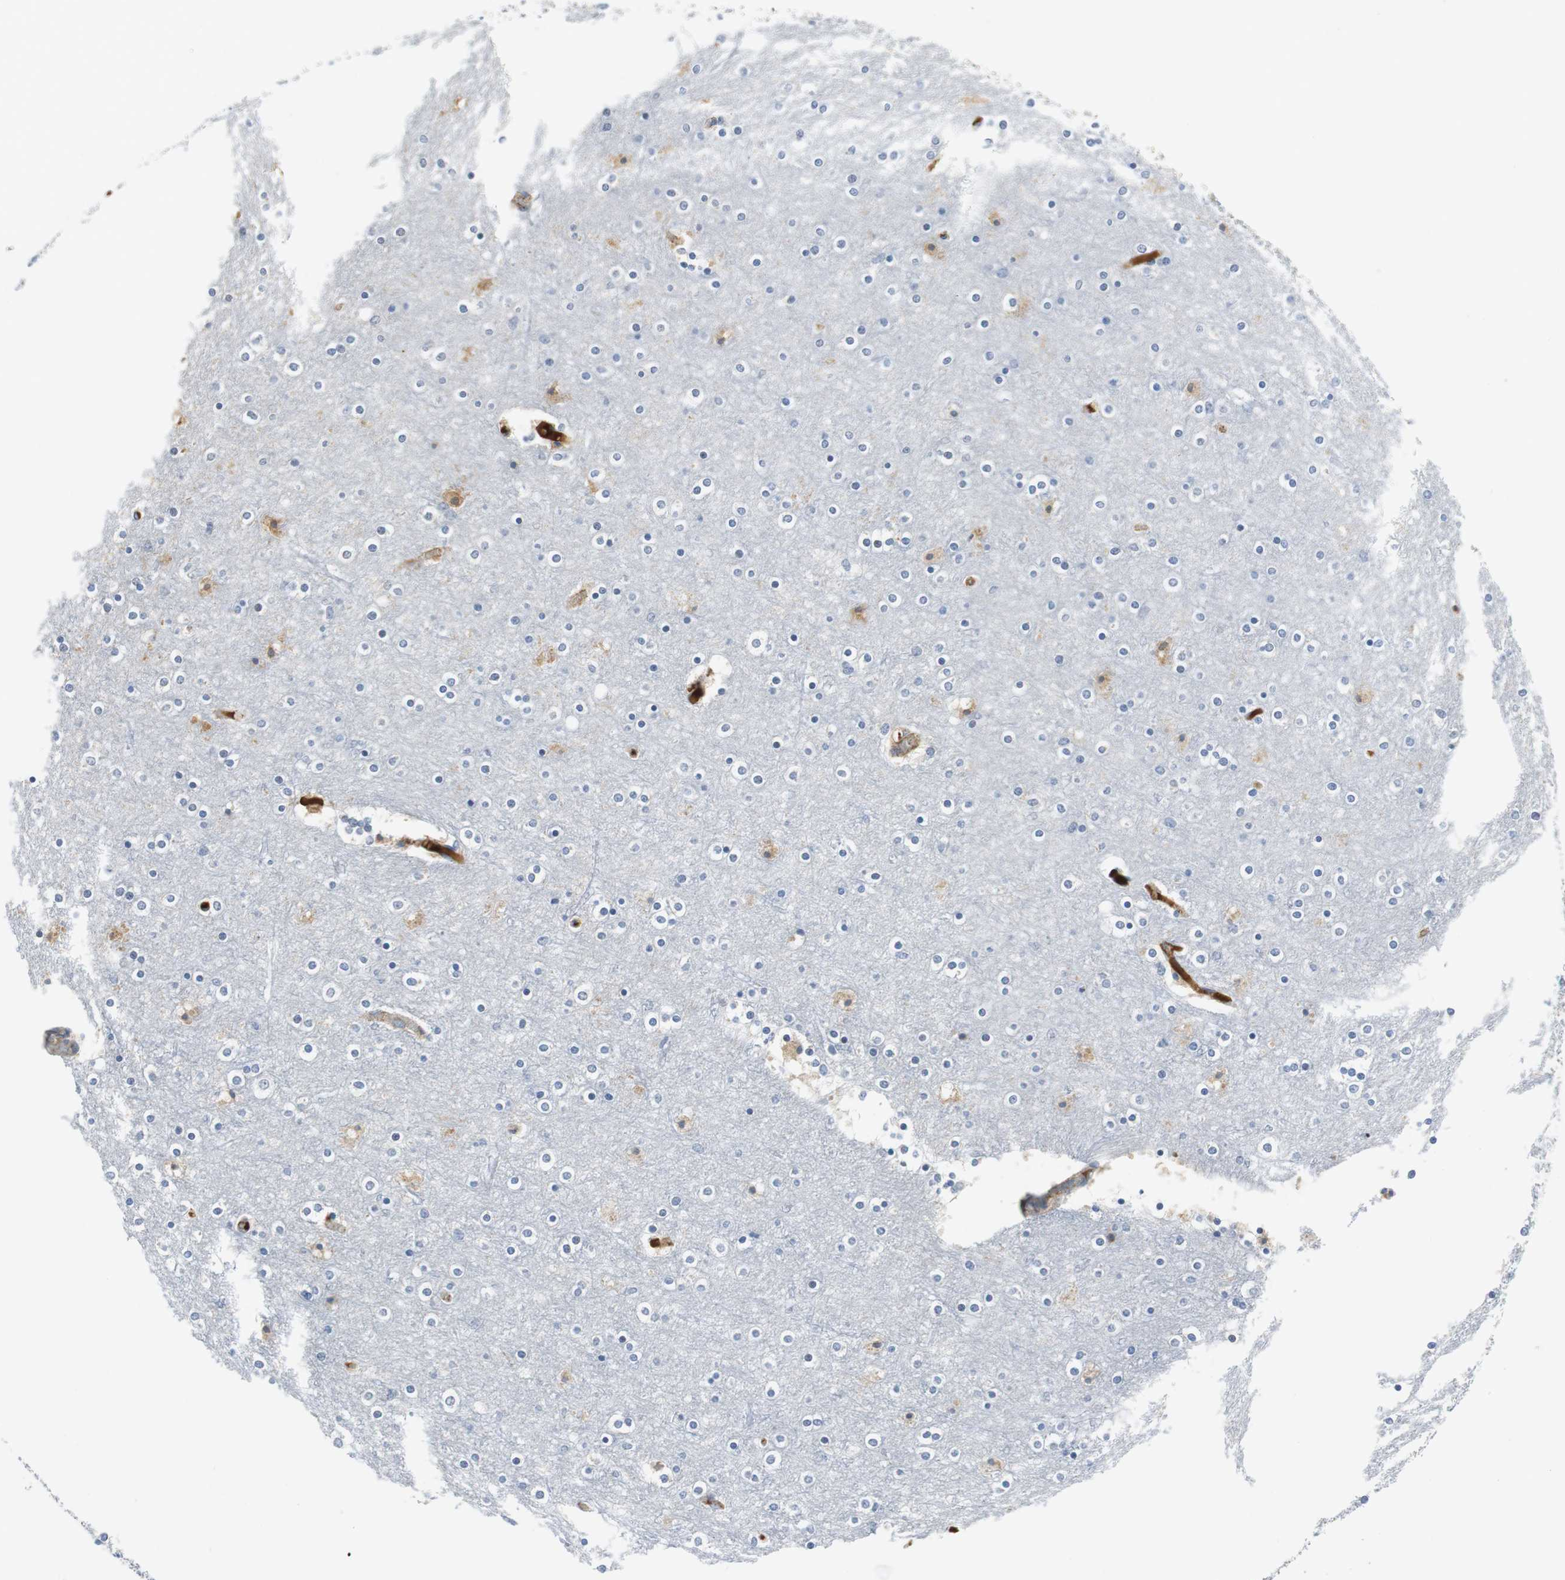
{"staining": {"intensity": "weak", "quantity": "25%-75%", "location": "cytoplasmic/membranous"}, "tissue": "cerebral cortex", "cell_type": "Endothelial cells", "image_type": "normal", "snomed": [{"axis": "morphology", "description": "Normal tissue, NOS"}, {"axis": "topography", "description": "Cerebral cortex"}], "caption": "A photomicrograph of human cerebral cortex stained for a protein exhibits weak cytoplasmic/membranous brown staining in endothelial cells. Nuclei are stained in blue.", "gene": "ORM1", "patient": {"sex": "female", "age": 54}}